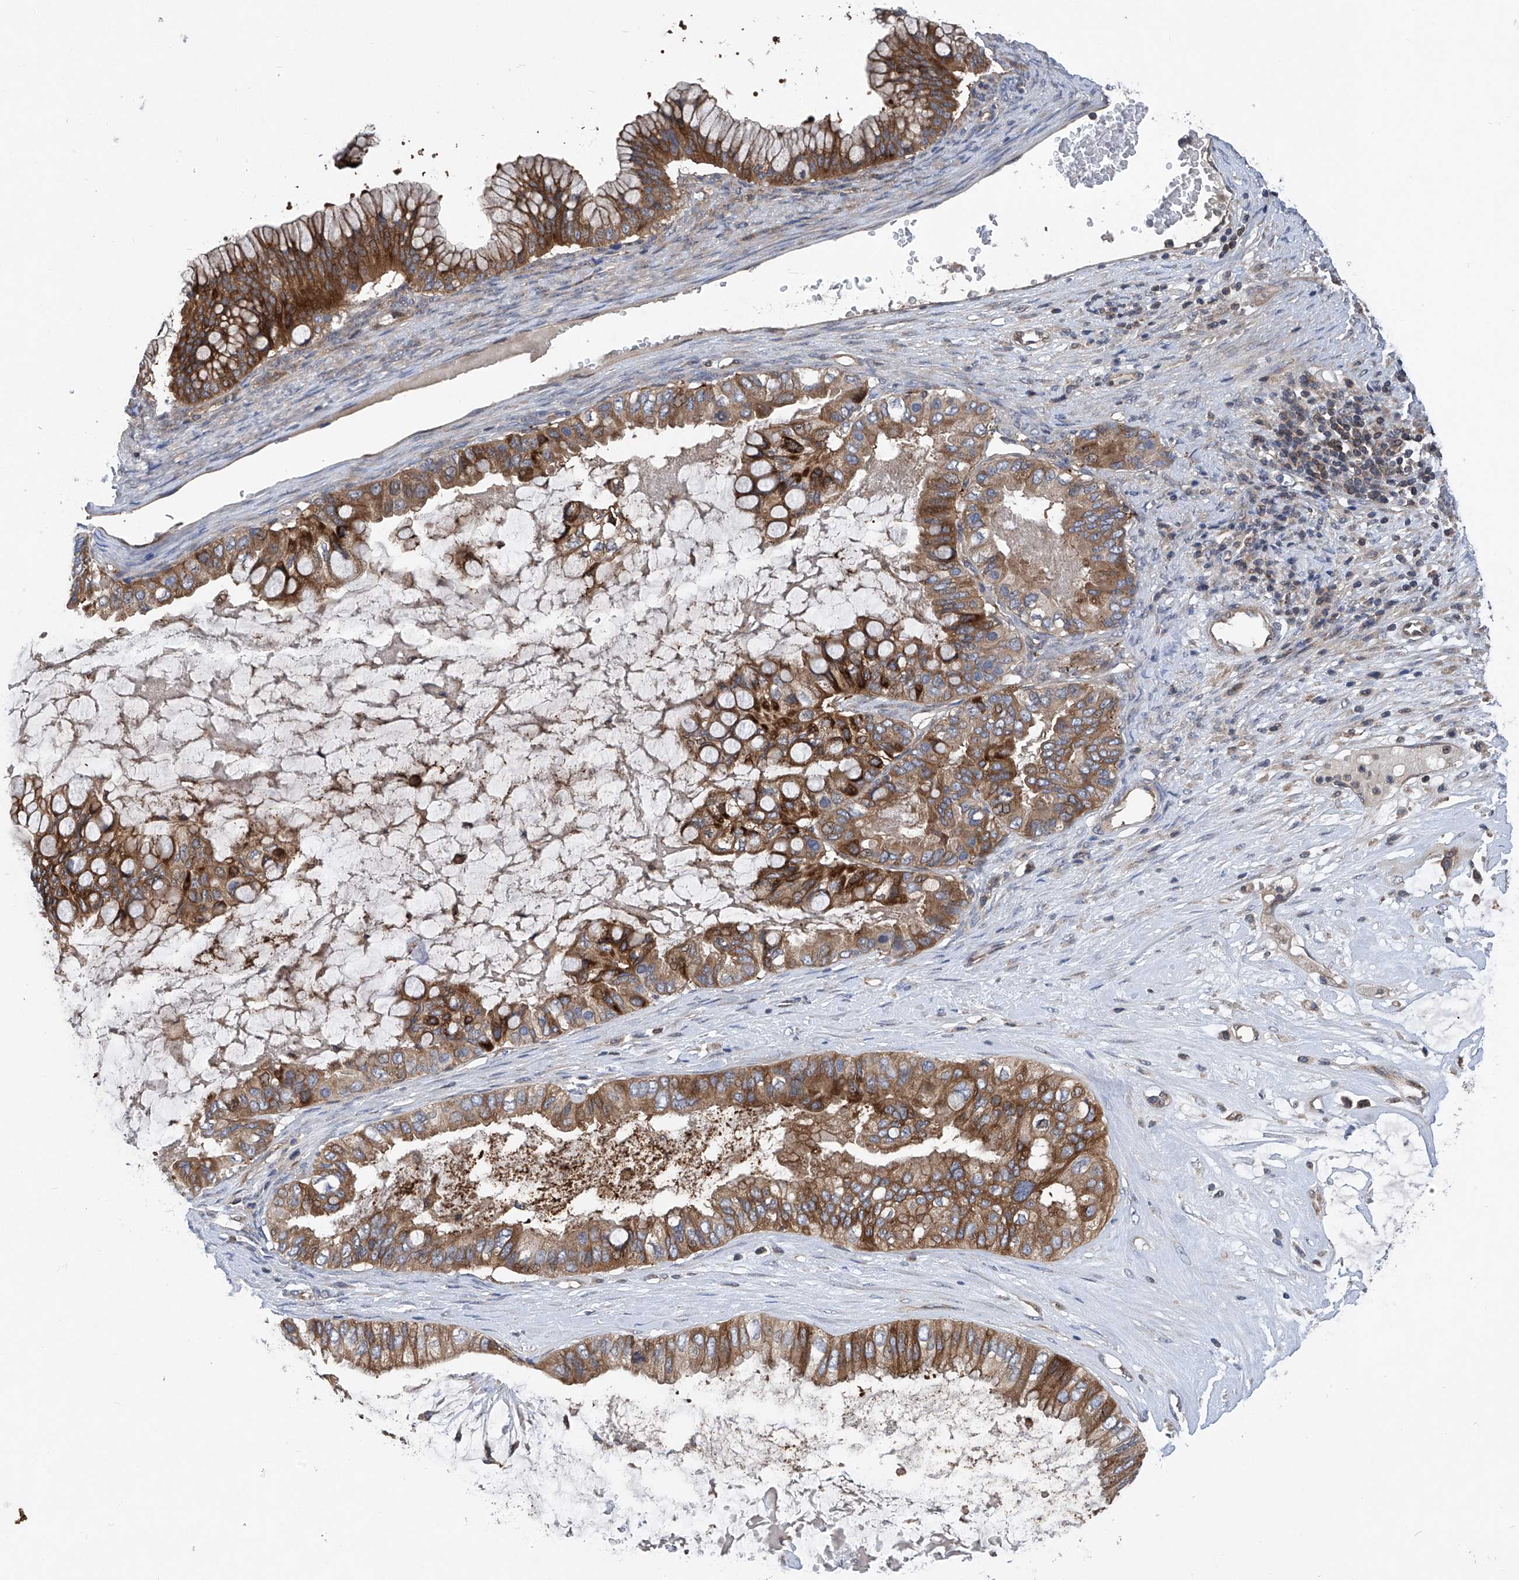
{"staining": {"intensity": "moderate", "quantity": ">75%", "location": "cytoplasmic/membranous"}, "tissue": "ovarian cancer", "cell_type": "Tumor cells", "image_type": "cancer", "snomed": [{"axis": "morphology", "description": "Cystadenocarcinoma, mucinous, NOS"}, {"axis": "topography", "description": "Ovary"}], "caption": "Immunohistochemistry of human mucinous cystadenocarcinoma (ovarian) reveals medium levels of moderate cytoplasmic/membranous positivity in about >75% of tumor cells.", "gene": "TRIM38", "patient": {"sex": "female", "age": 80}}